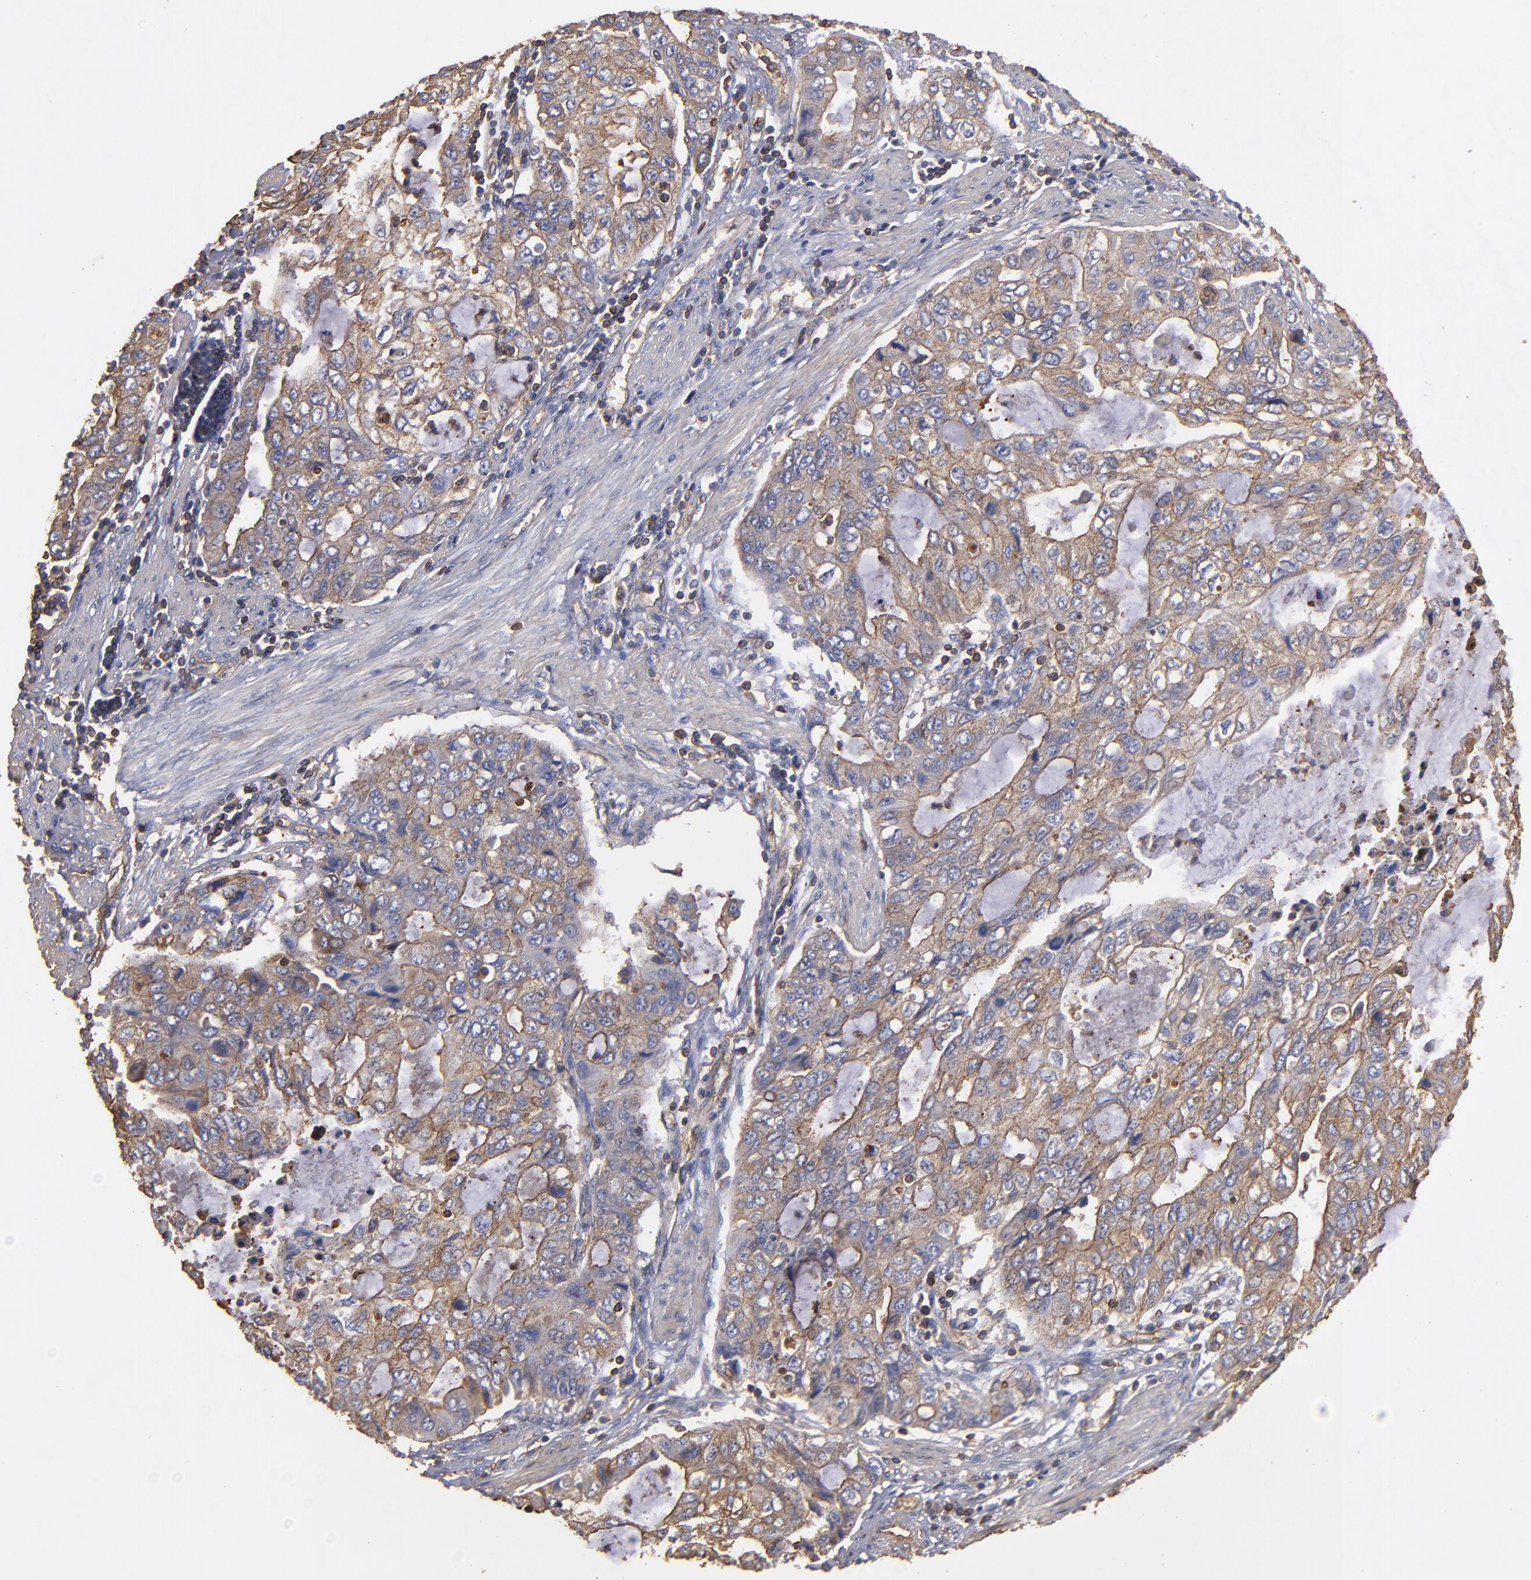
{"staining": {"intensity": "weak", "quantity": ">75%", "location": "cytoplasmic/membranous"}, "tissue": "stomach cancer", "cell_type": "Tumor cells", "image_type": "cancer", "snomed": [{"axis": "morphology", "description": "Adenocarcinoma, NOS"}, {"axis": "topography", "description": "Stomach, upper"}], "caption": "The photomicrograph demonstrates a brown stain indicating the presence of a protein in the cytoplasmic/membranous of tumor cells in stomach adenocarcinoma. The protein is shown in brown color, while the nuclei are stained blue.", "gene": "ACTN4", "patient": {"sex": "female", "age": 52}}